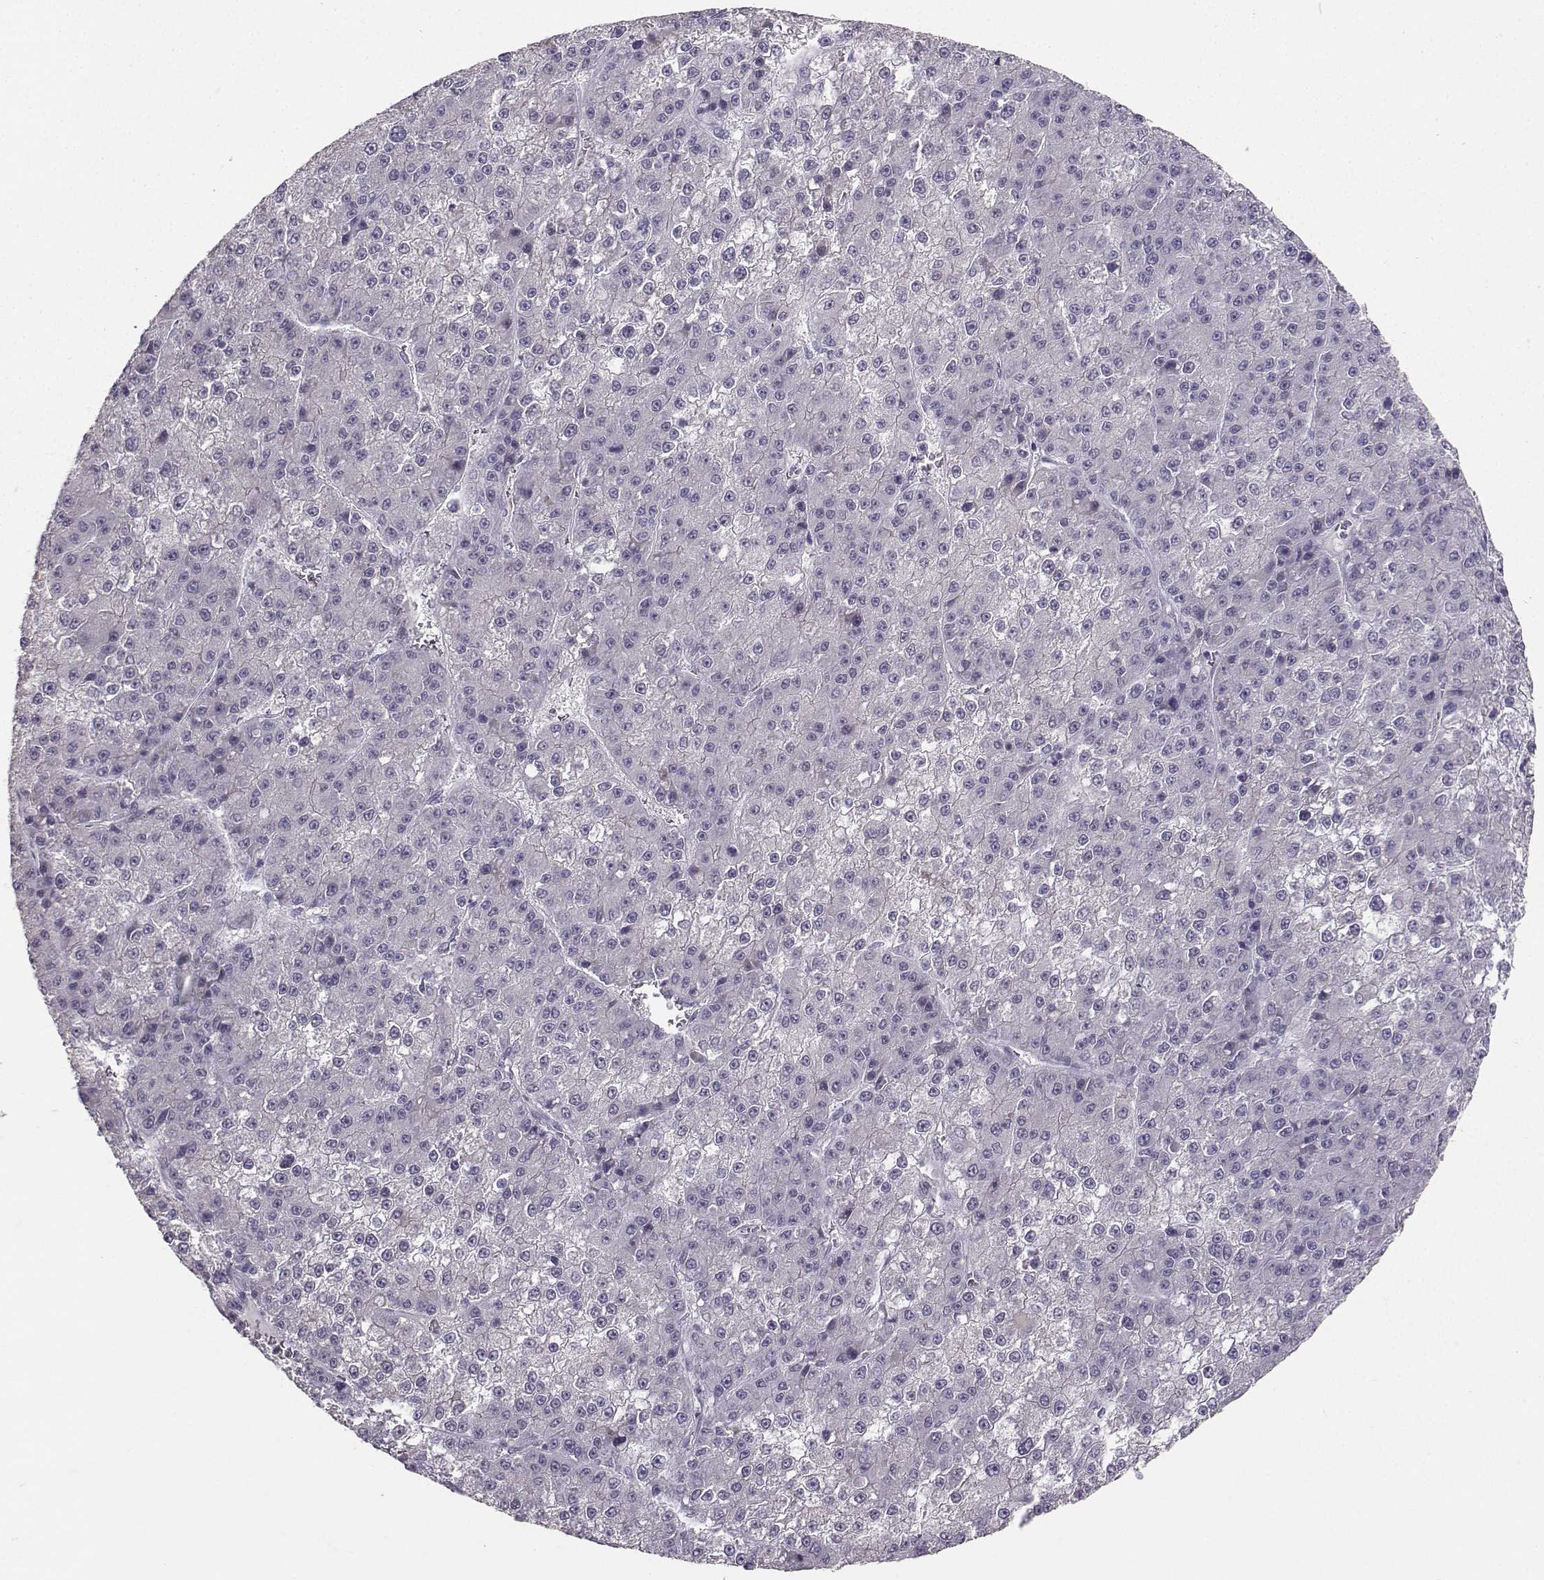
{"staining": {"intensity": "negative", "quantity": "none", "location": "none"}, "tissue": "liver cancer", "cell_type": "Tumor cells", "image_type": "cancer", "snomed": [{"axis": "morphology", "description": "Carcinoma, Hepatocellular, NOS"}, {"axis": "topography", "description": "Liver"}], "caption": "DAB immunohistochemical staining of human hepatocellular carcinoma (liver) reveals no significant expression in tumor cells. Brightfield microscopy of immunohistochemistry stained with DAB (3,3'-diaminobenzidine) (brown) and hematoxylin (blue), captured at high magnification.", "gene": "PKP2", "patient": {"sex": "female", "age": 73}}